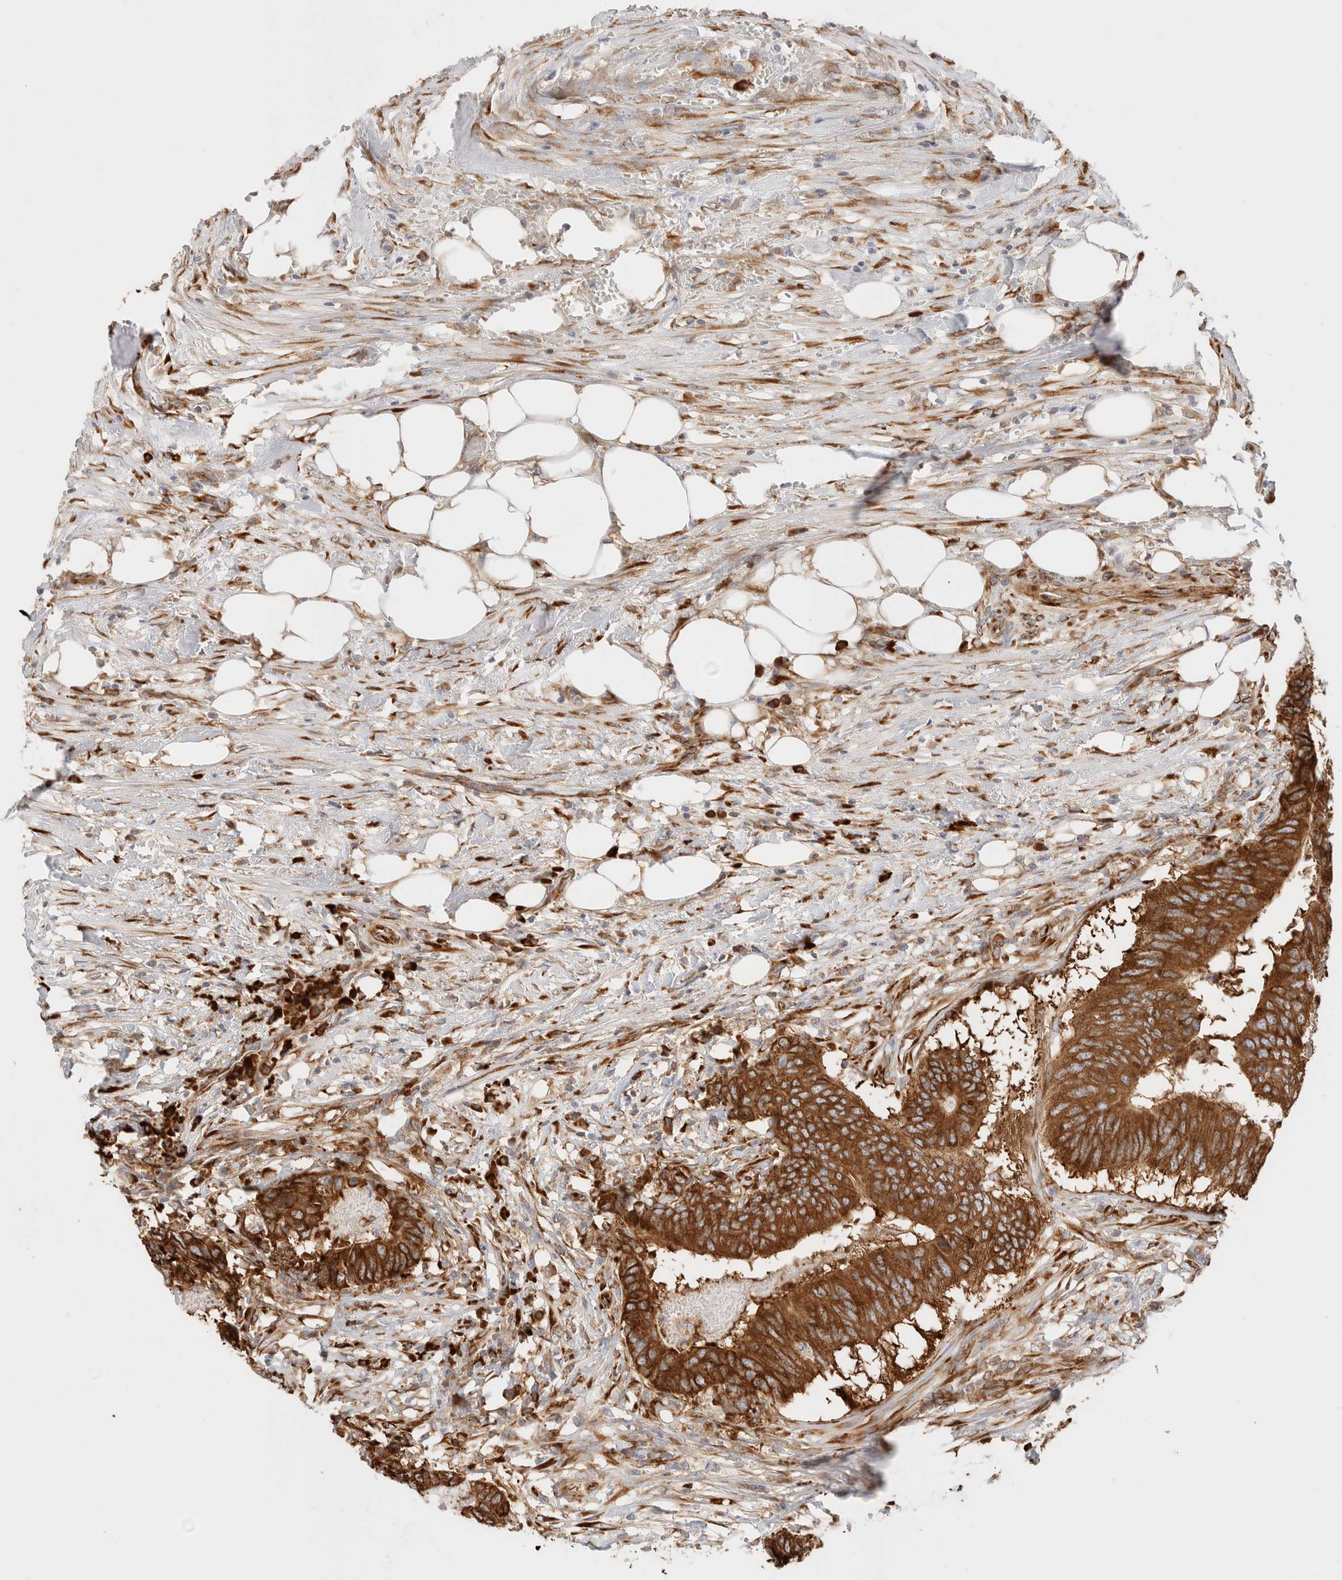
{"staining": {"intensity": "strong", "quantity": ">75%", "location": "cytoplasmic/membranous"}, "tissue": "colorectal cancer", "cell_type": "Tumor cells", "image_type": "cancer", "snomed": [{"axis": "morphology", "description": "Adenocarcinoma, NOS"}, {"axis": "topography", "description": "Colon"}], "caption": "High-magnification brightfield microscopy of colorectal adenocarcinoma stained with DAB (brown) and counterstained with hematoxylin (blue). tumor cells exhibit strong cytoplasmic/membranous positivity is present in approximately>75% of cells. Nuclei are stained in blue.", "gene": "ZC2HC1A", "patient": {"sex": "male", "age": 56}}